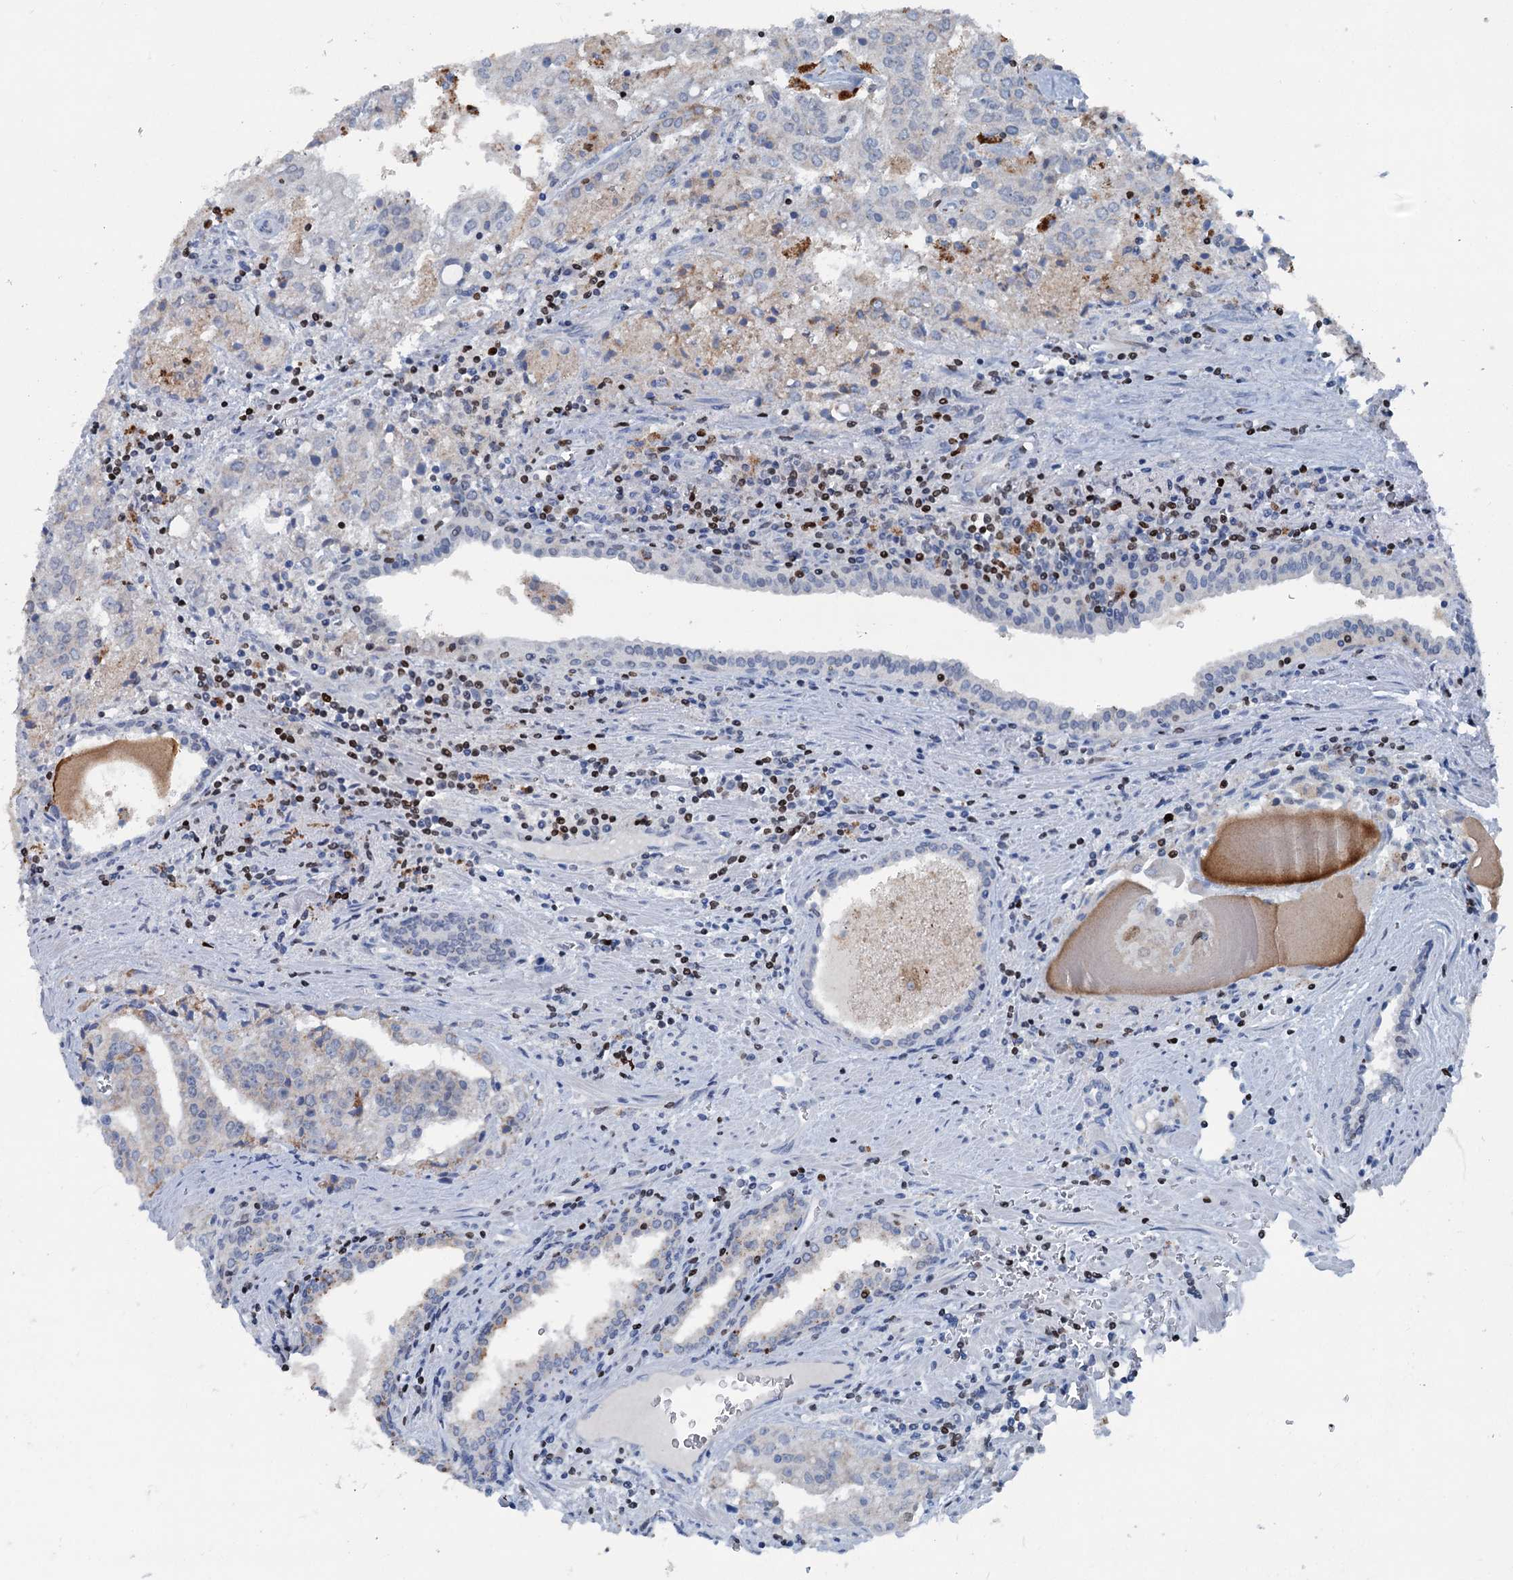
{"staining": {"intensity": "moderate", "quantity": "<25%", "location": "cytoplasmic/membranous"}, "tissue": "prostate cancer", "cell_type": "Tumor cells", "image_type": "cancer", "snomed": [{"axis": "morphology", "description": "Adenocarcinoma, High grade"}, {"axis": "topography", "description": "Prostate"}], "caption": "Immunohistochemical staining of prostate cancer displays low levels of moderate cytoplasmic/membranous expression in approximately <25% of tumor cells. The staining is performed using DAB (3,3'-diaminobenzidine) brown chromogen to label protein expression. The nuclei are counter-stained blue using hematoxylin.", "gene": "ELP4", "patient": {"sex": "male", "age": 68}}